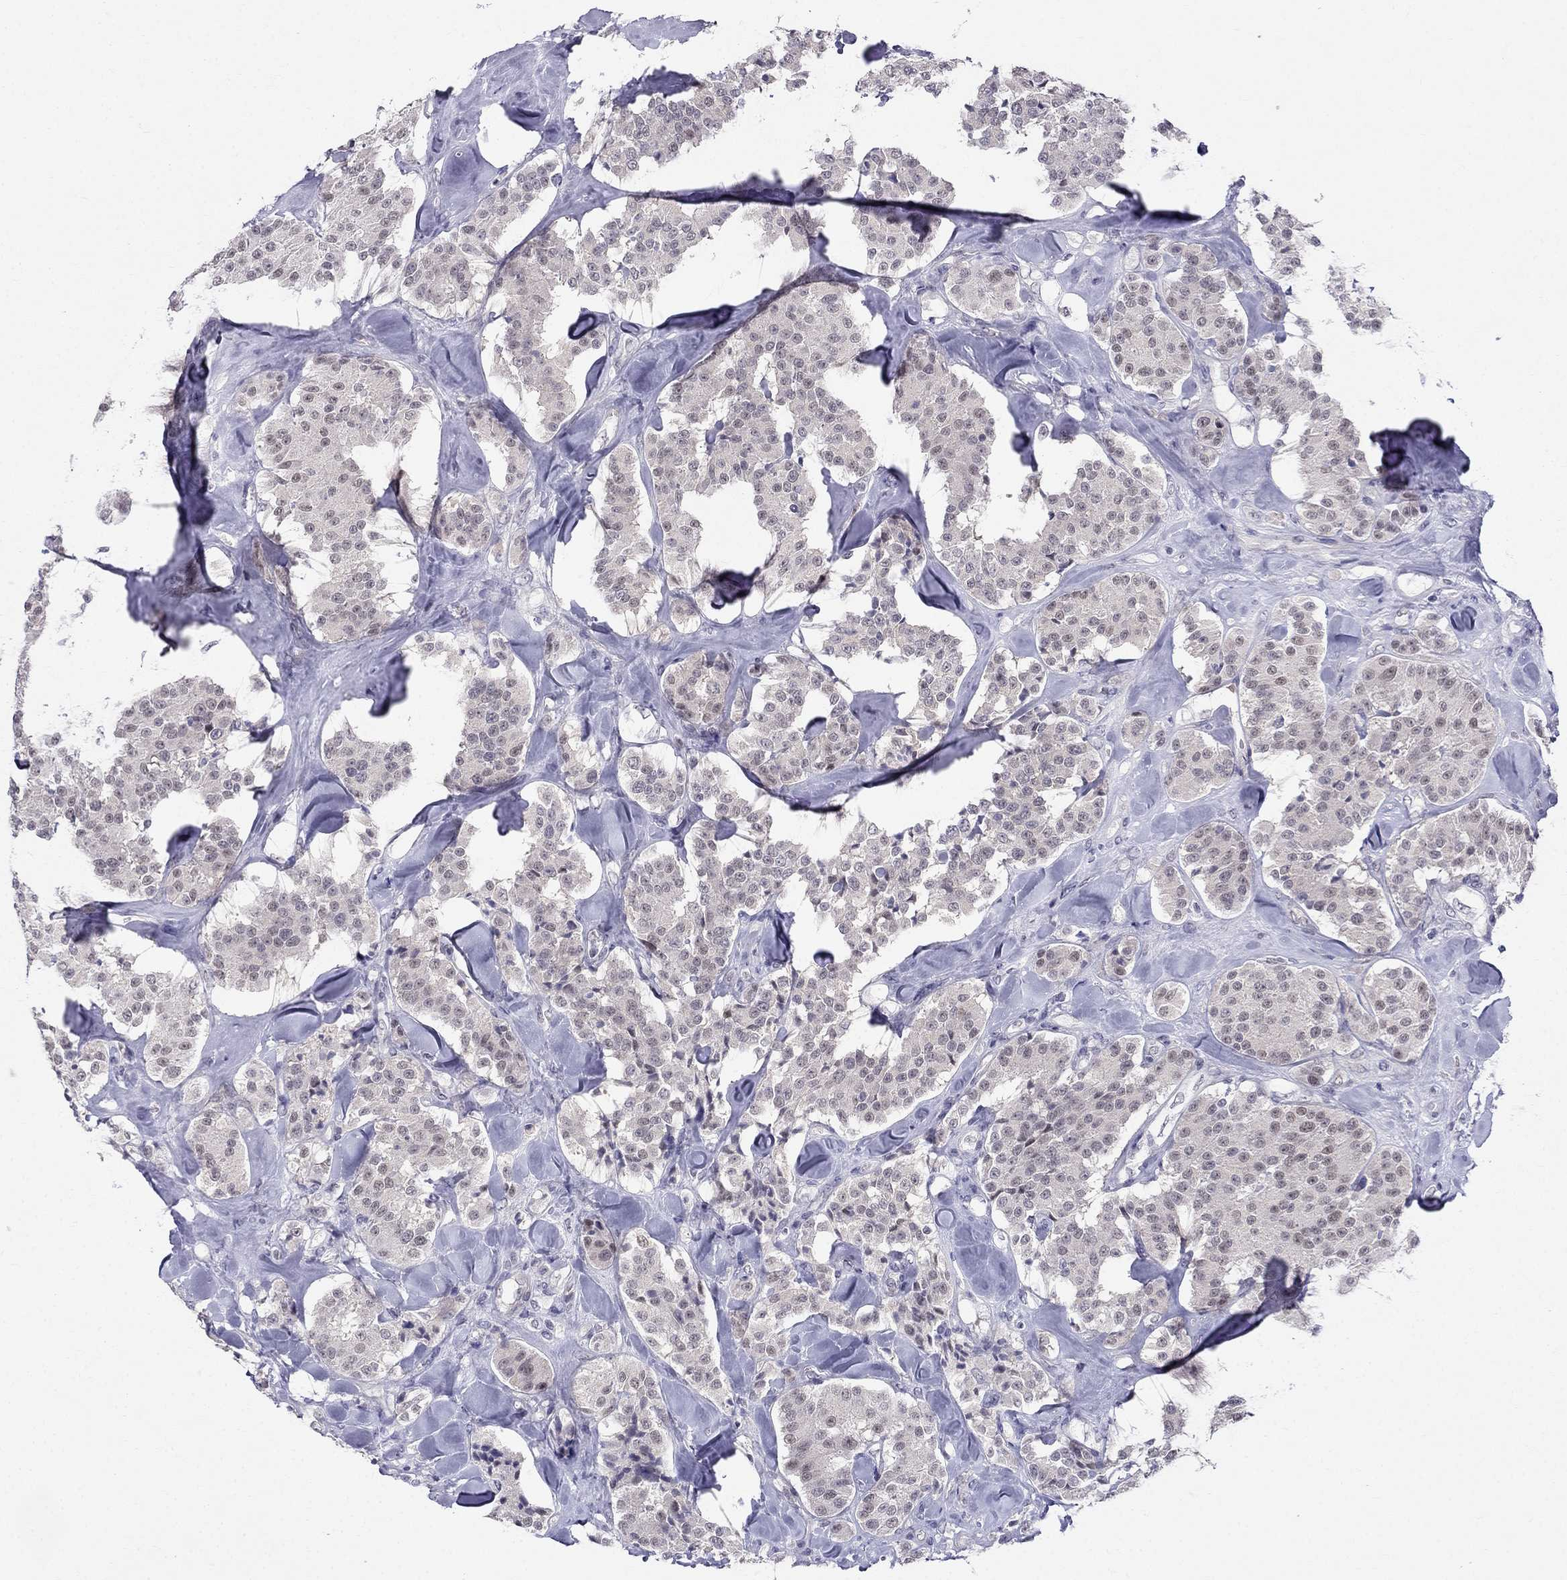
{"staining": {"intensity": "negative", "quantity": "none", "location": "none"}, "tissue": "carcinoid", "cell_type": "Tumor cells", "image_type": "cancer", "snomed": [{"axis": "morphology", "description": "Carcinoid, malignant, NOS"}, {"axis": "topography", "description": "Pancreas"}], "caption": "Image shows no protein staining in tumor cells of carcinoid (malignant) tissue.", "gene": "BAG5", "patient": {"sex": "male", "age": 41}}